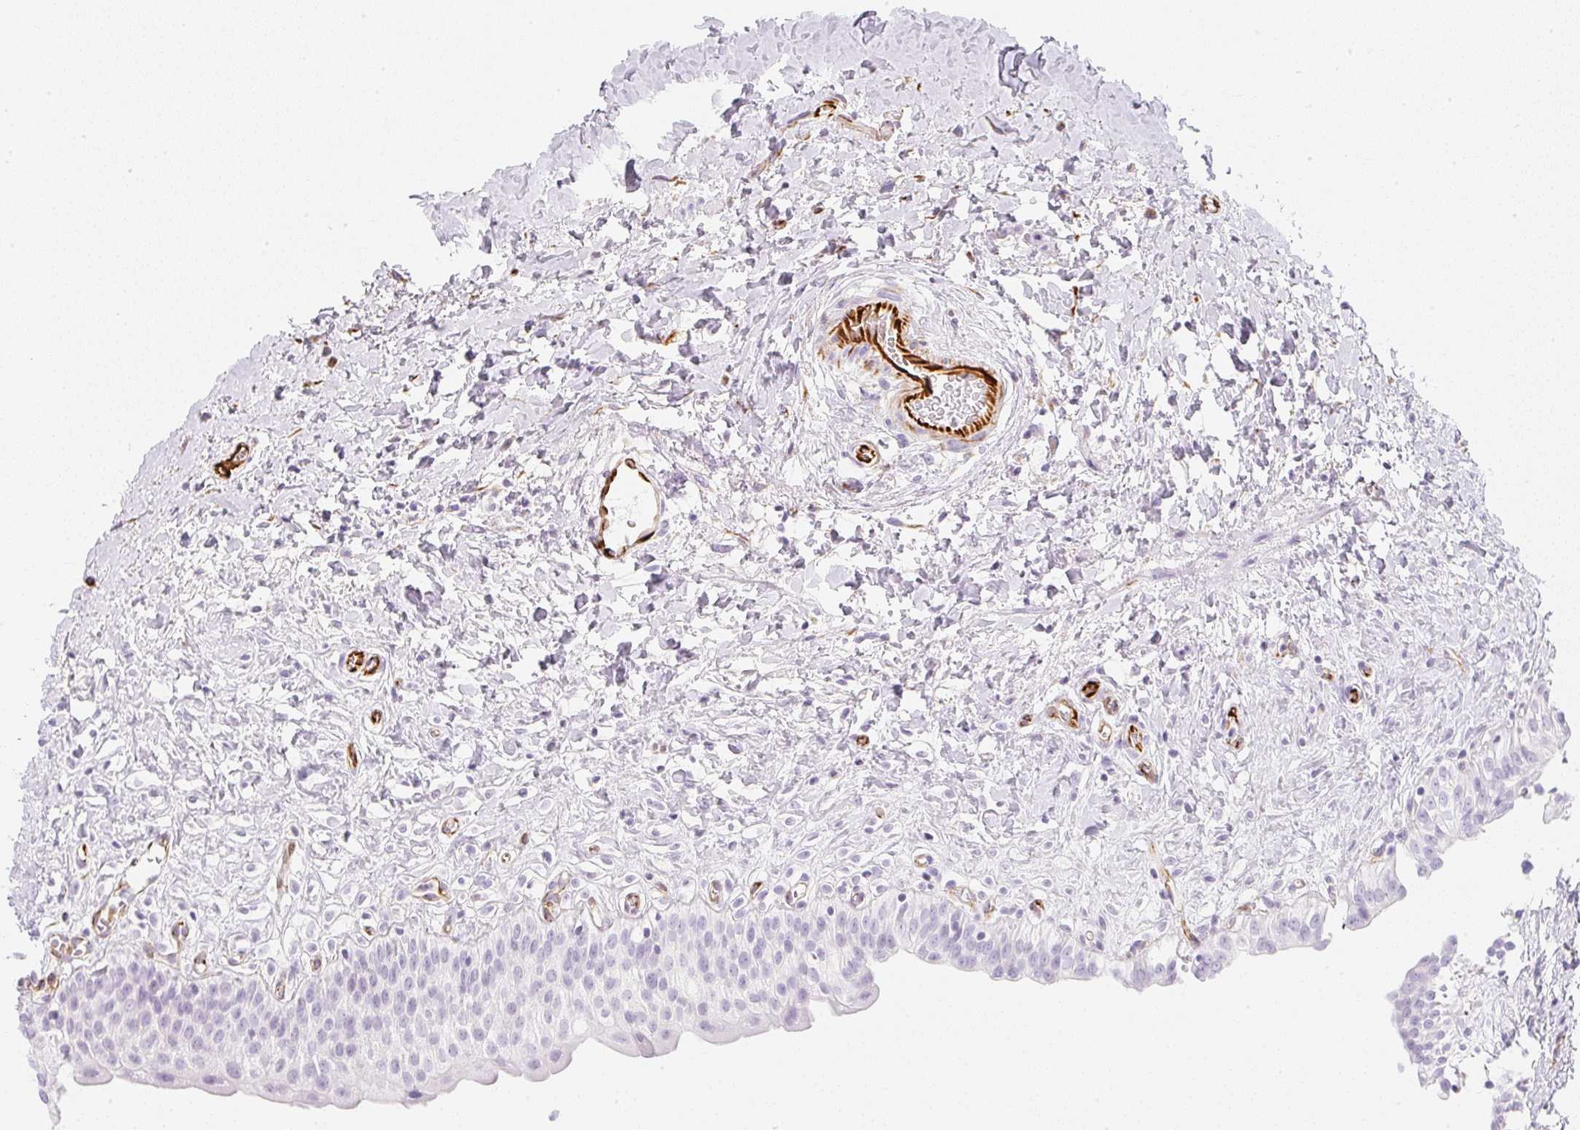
{"staining": {"intensity": "negative", "quantity": "none", "location": "none"}, "tissue": "urinary bladder", "cell_type": "Urothelial cells", "image_type": "normal", "snomed": [{"axis": "morphology", "description": "Normal tissue, NOS"}, {"axis": "topography", "description": "Urinary bladder"}], "caption": "Micrograph shows no protein expression in urothelial cells of benign urinary bladder. Brightfield microscopy of IHC stained with DAB (brown) and hematoxylin (blue), captured at high magnification.", "gene": "ZNF689", "patient": {"sex": "male", "age": 51}}